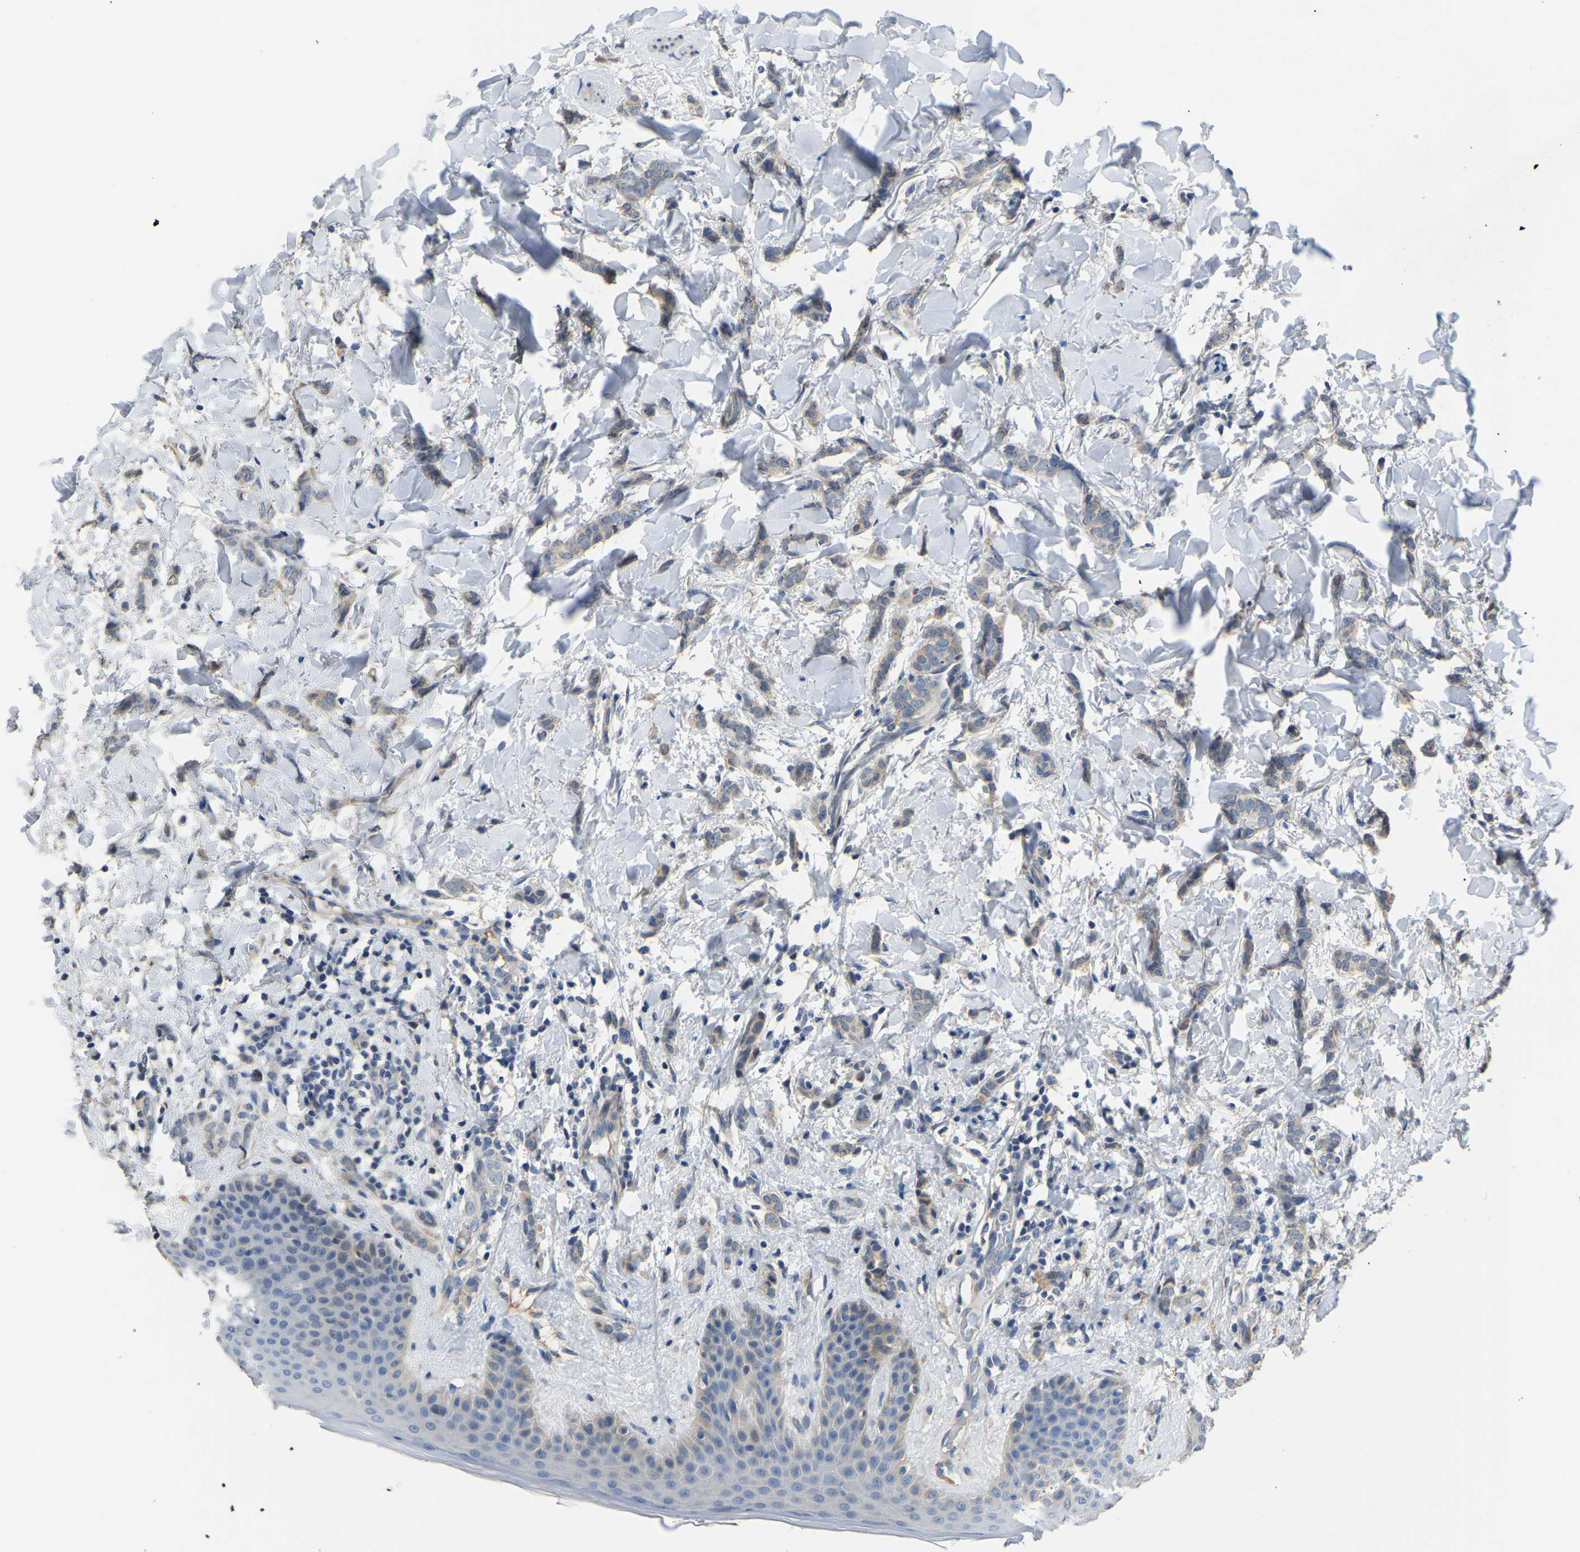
{"staining": {"intensity": "negative", "quantity": "none", "location": "none"}, "tissue": "breast cancer", "cell_type": "Tumor cells", "image_type": "cancer", "snomed": [{"axis": "morphology", "description": "Lobular carcinoma"}, {"axis": "topography", "description": "Skin"}, {"axis": "topography", "description": "Breast"}], "caption": "Tumor cells show no significant protein staining in lobular carcinoma (breast). The staining is performed using DAB brown chromogen with nuclei counter-stained in using hematoxylin.", "gene": "HIGD2B", "patient": {"sex": "female", "age": 46}}